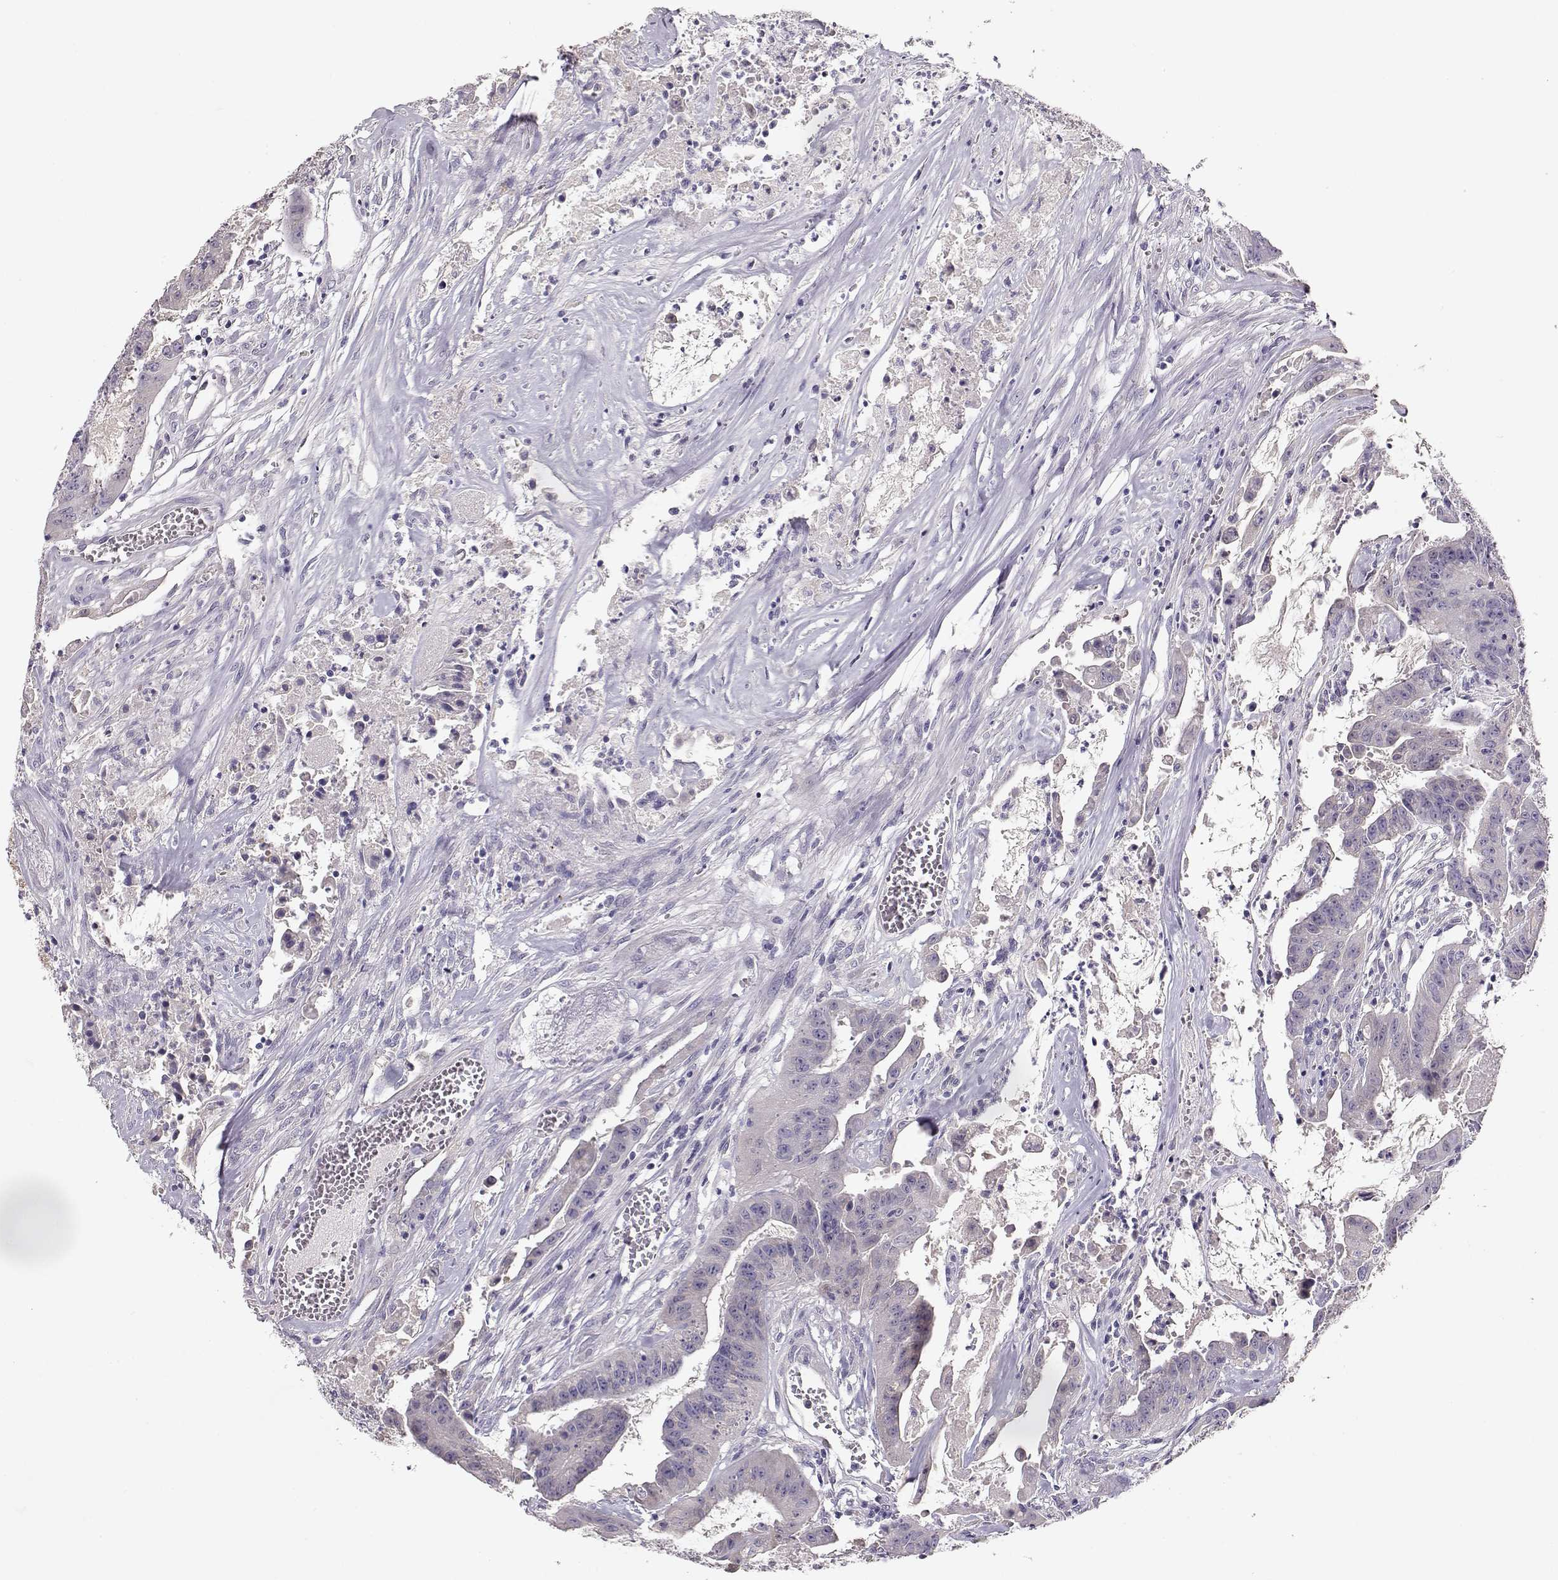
{"staining": {"intensity": "negative", "quantity": "none", "location": "none"}, "tissue": "colorectal cancer", "cell_type": "Tumor cells", "image_type": "cancer", "snomed": [{"axis": "morphology", "description": "Adenocarcinoma, NOS"}, {"axis": "topography", "description": "Colon"}], "caption": "IHC photomicrograph of human colorectal cancer stained for a protein (brown), which reveals no expression in tumor cells.", "gene": "GLIPR1L2", "patient": {"sex": "male", "age": 33}}